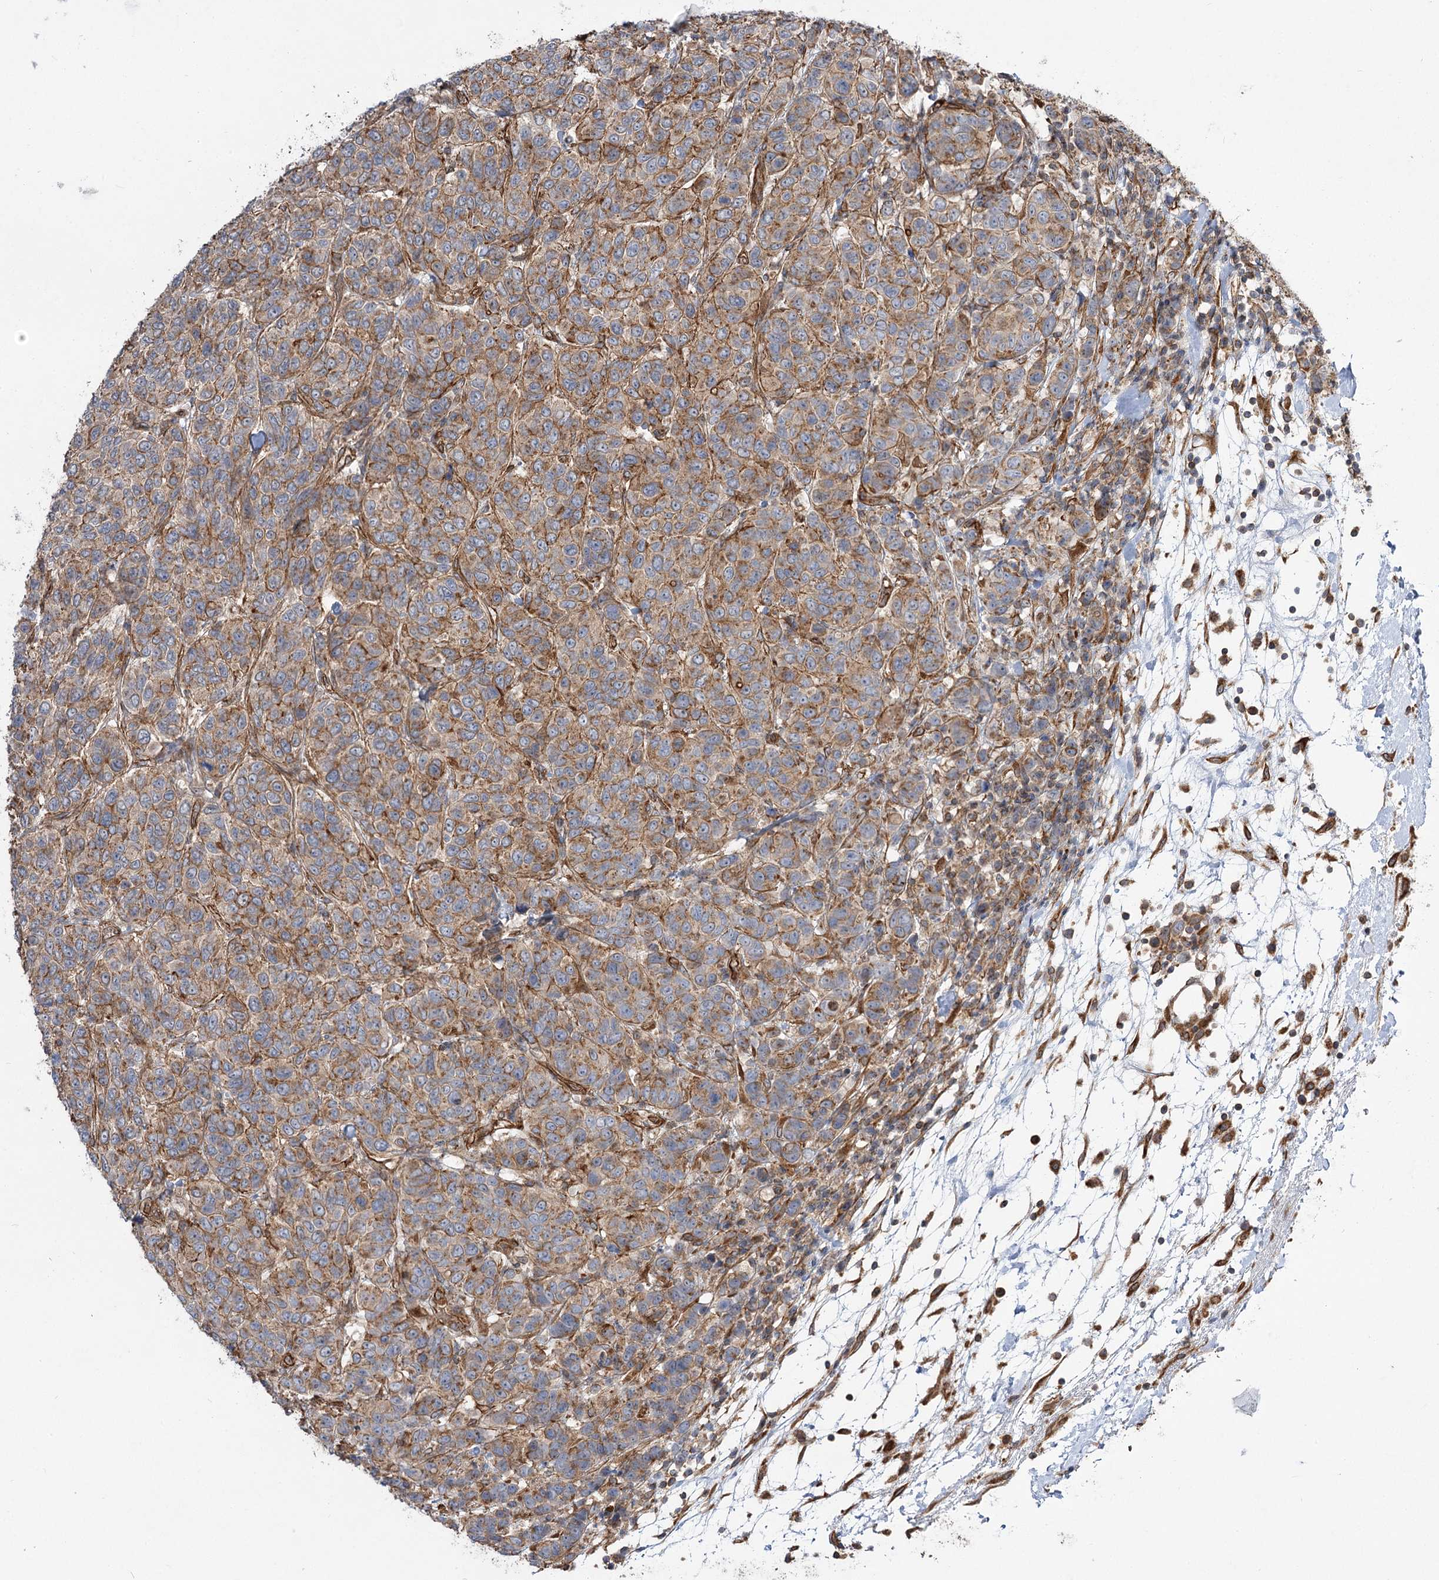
{"staining": {"intensity": "moderate", "quantity": ">75%", "location": "cytoplasmic/membranous"}, "tissue": "breast cancer", "cell_type": "Tumor cells", "image_type": "cancer", "snomed": [{"axis": "morphology", "description": "Duct carcinoma"}, {"axis": "topography", "description": "Breast"}], "caption": "This is an image of IHC staining of breast infiltrating ductal carcinoma, which shows moderate staining in the cytoplasmic/membranous of tumor cells.", "gene": "SH3BP5L", "patient": {"sex": "female", "age": 55}}